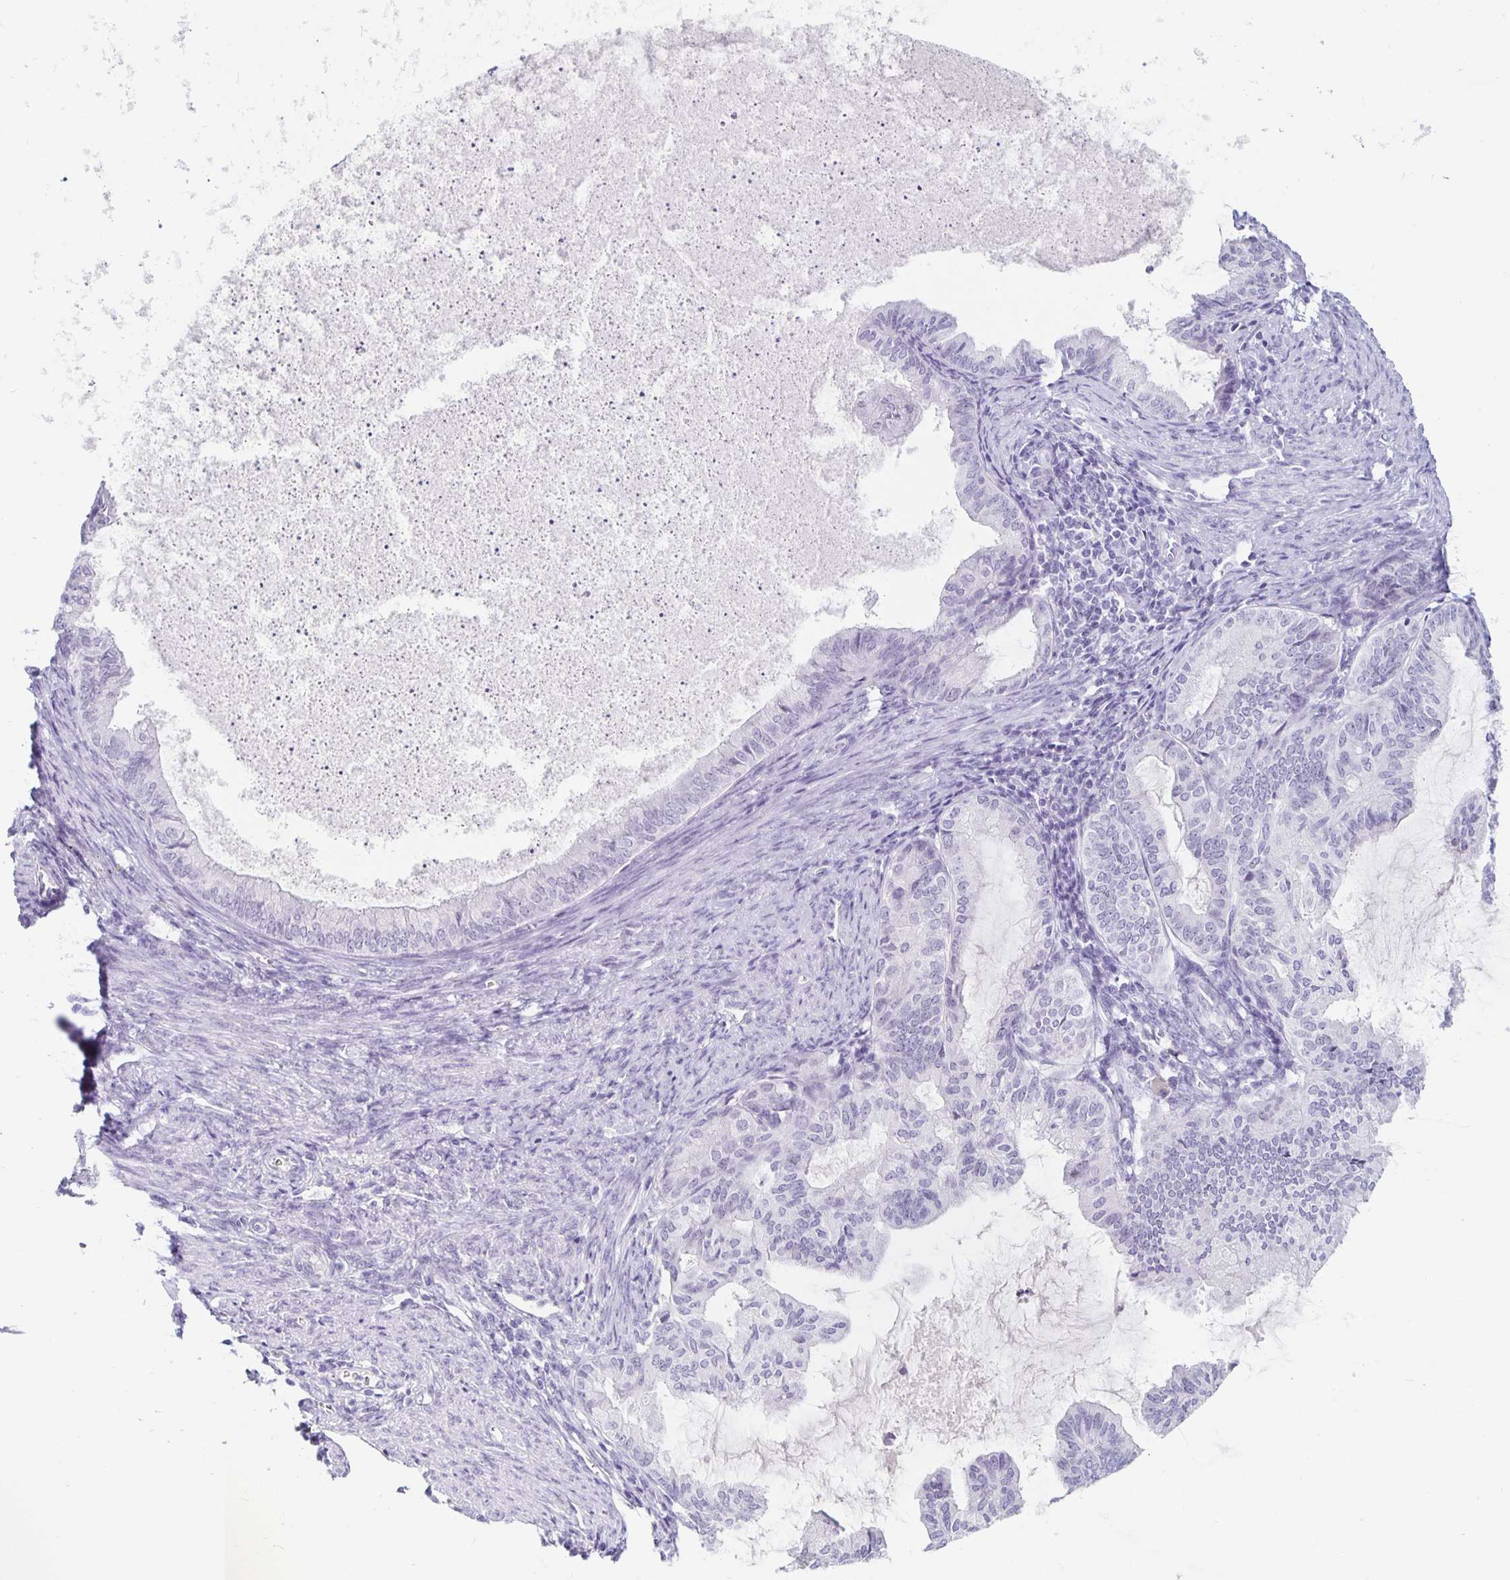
{"staining": {"intensity": "negative", "quantity": "none", "location": "none"}, "tissue": "endometrial cancer", "cell_type": "Tumor cells", "image_type": "cancer", "snomed": [{"axis": "morphology", "description": "Adenocarcinoma, NOS"}, {"axis": "topography", "description": "Endometrium"}], "caption": "This is an immunohistochemistry (IHC) photomicrograph of endometrial cancer (adenocarcinoma). There is no positivity in tumor cells.", "gene": "KCNQ2", "patient": {"sex": "female", "age": 86}}